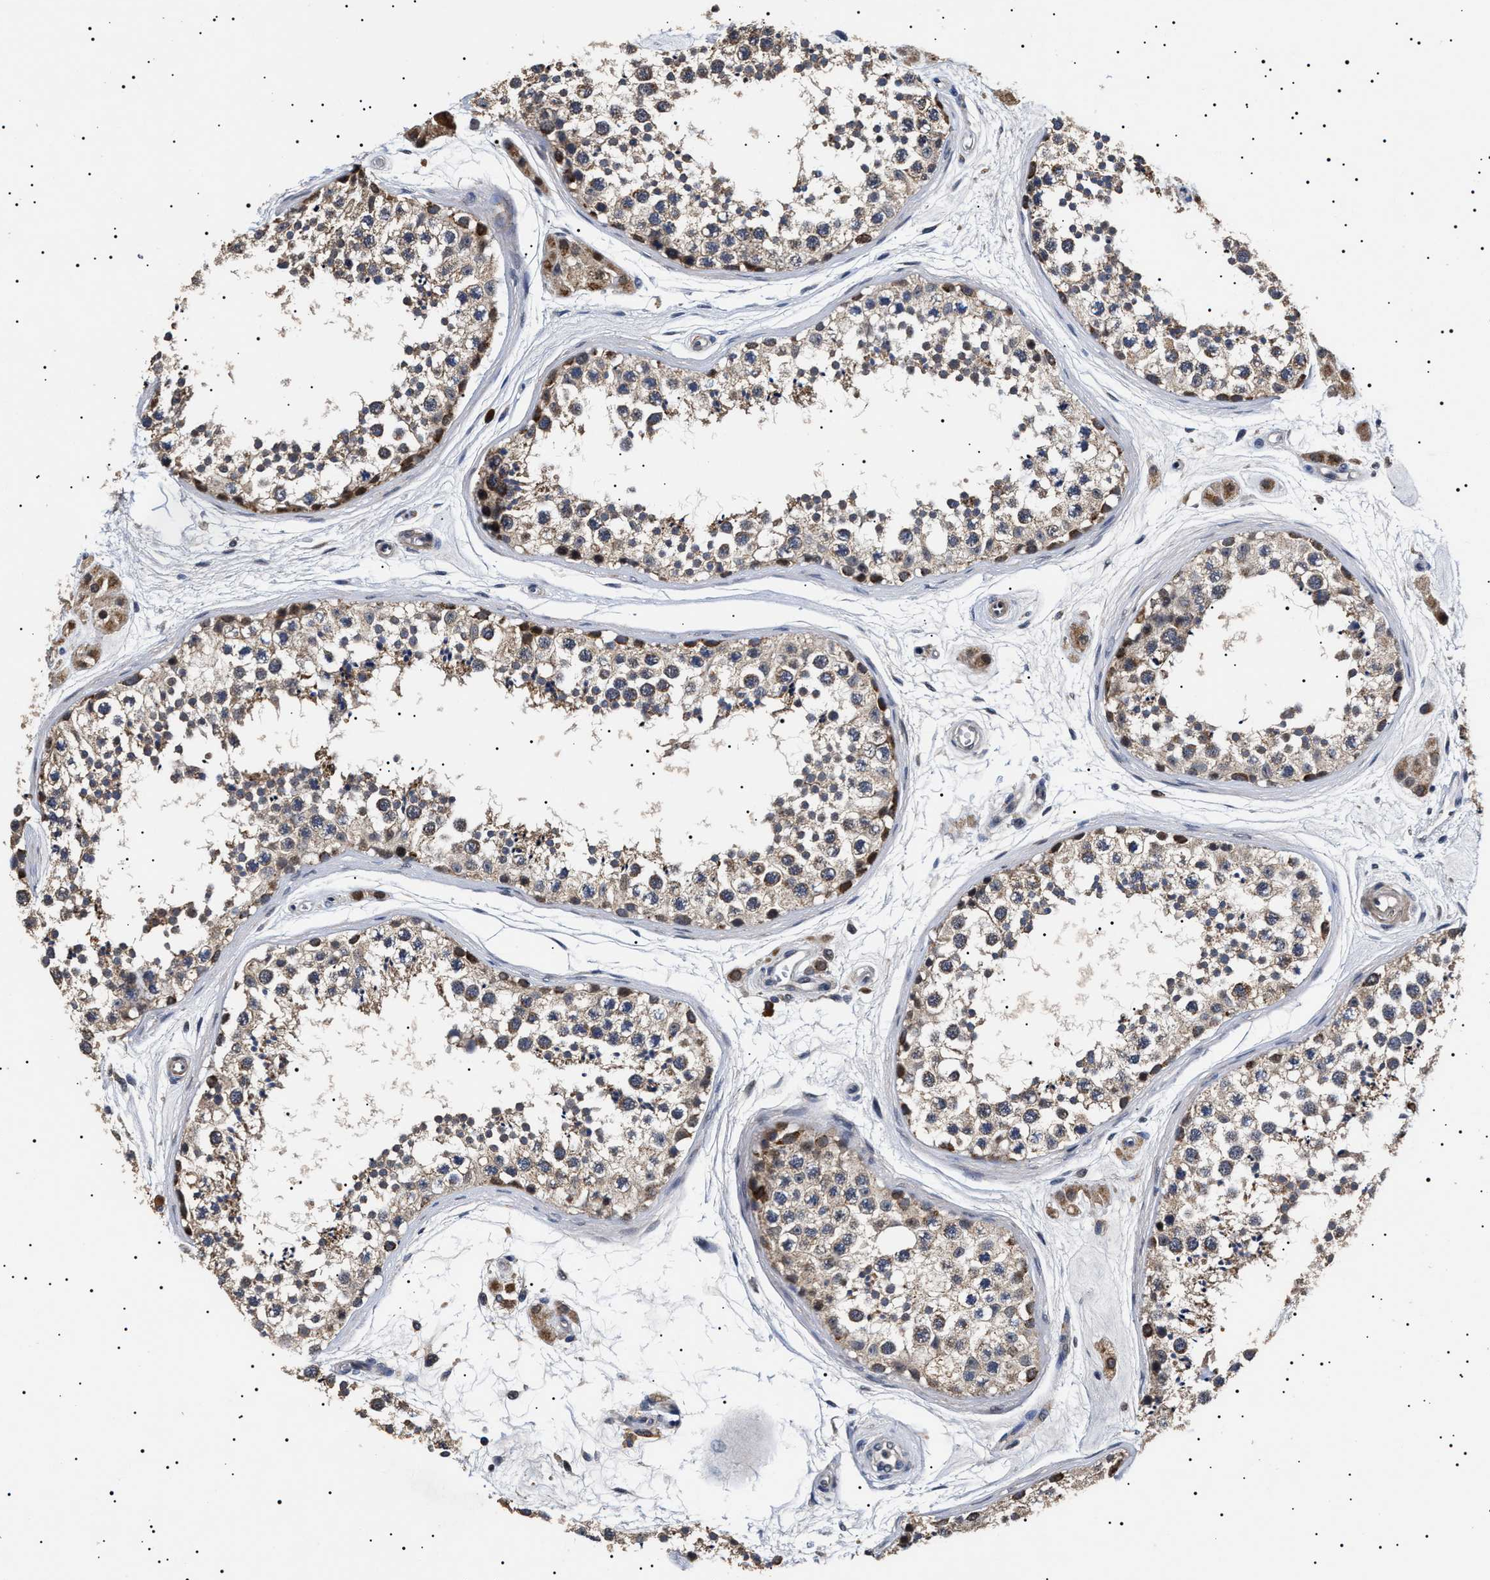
{"staining": {"intensity": "moderate", "quantity": ">75%", "location": "cytoplasmic/membranous"}, "tissue": "testis", "cell_type": "Cells in seminiferous ducts", "image_type": "normal", "snomed": [{"axis": "morphology", "description": "Normal tissue, NOS"}, {"axis": "topography", "description": "Testis"}], "caption": "A high-resolution photomicrograph shows IHC staining of normal testis, which exhibits moderate cytoplasmic/membranous expression in about >75% of cells in seminiferous ducts. (DAB = brown stain, brightfield microscopy at high magnification).", "gene": "RAB34", "patient": {"sex": "male", "age": 56}}